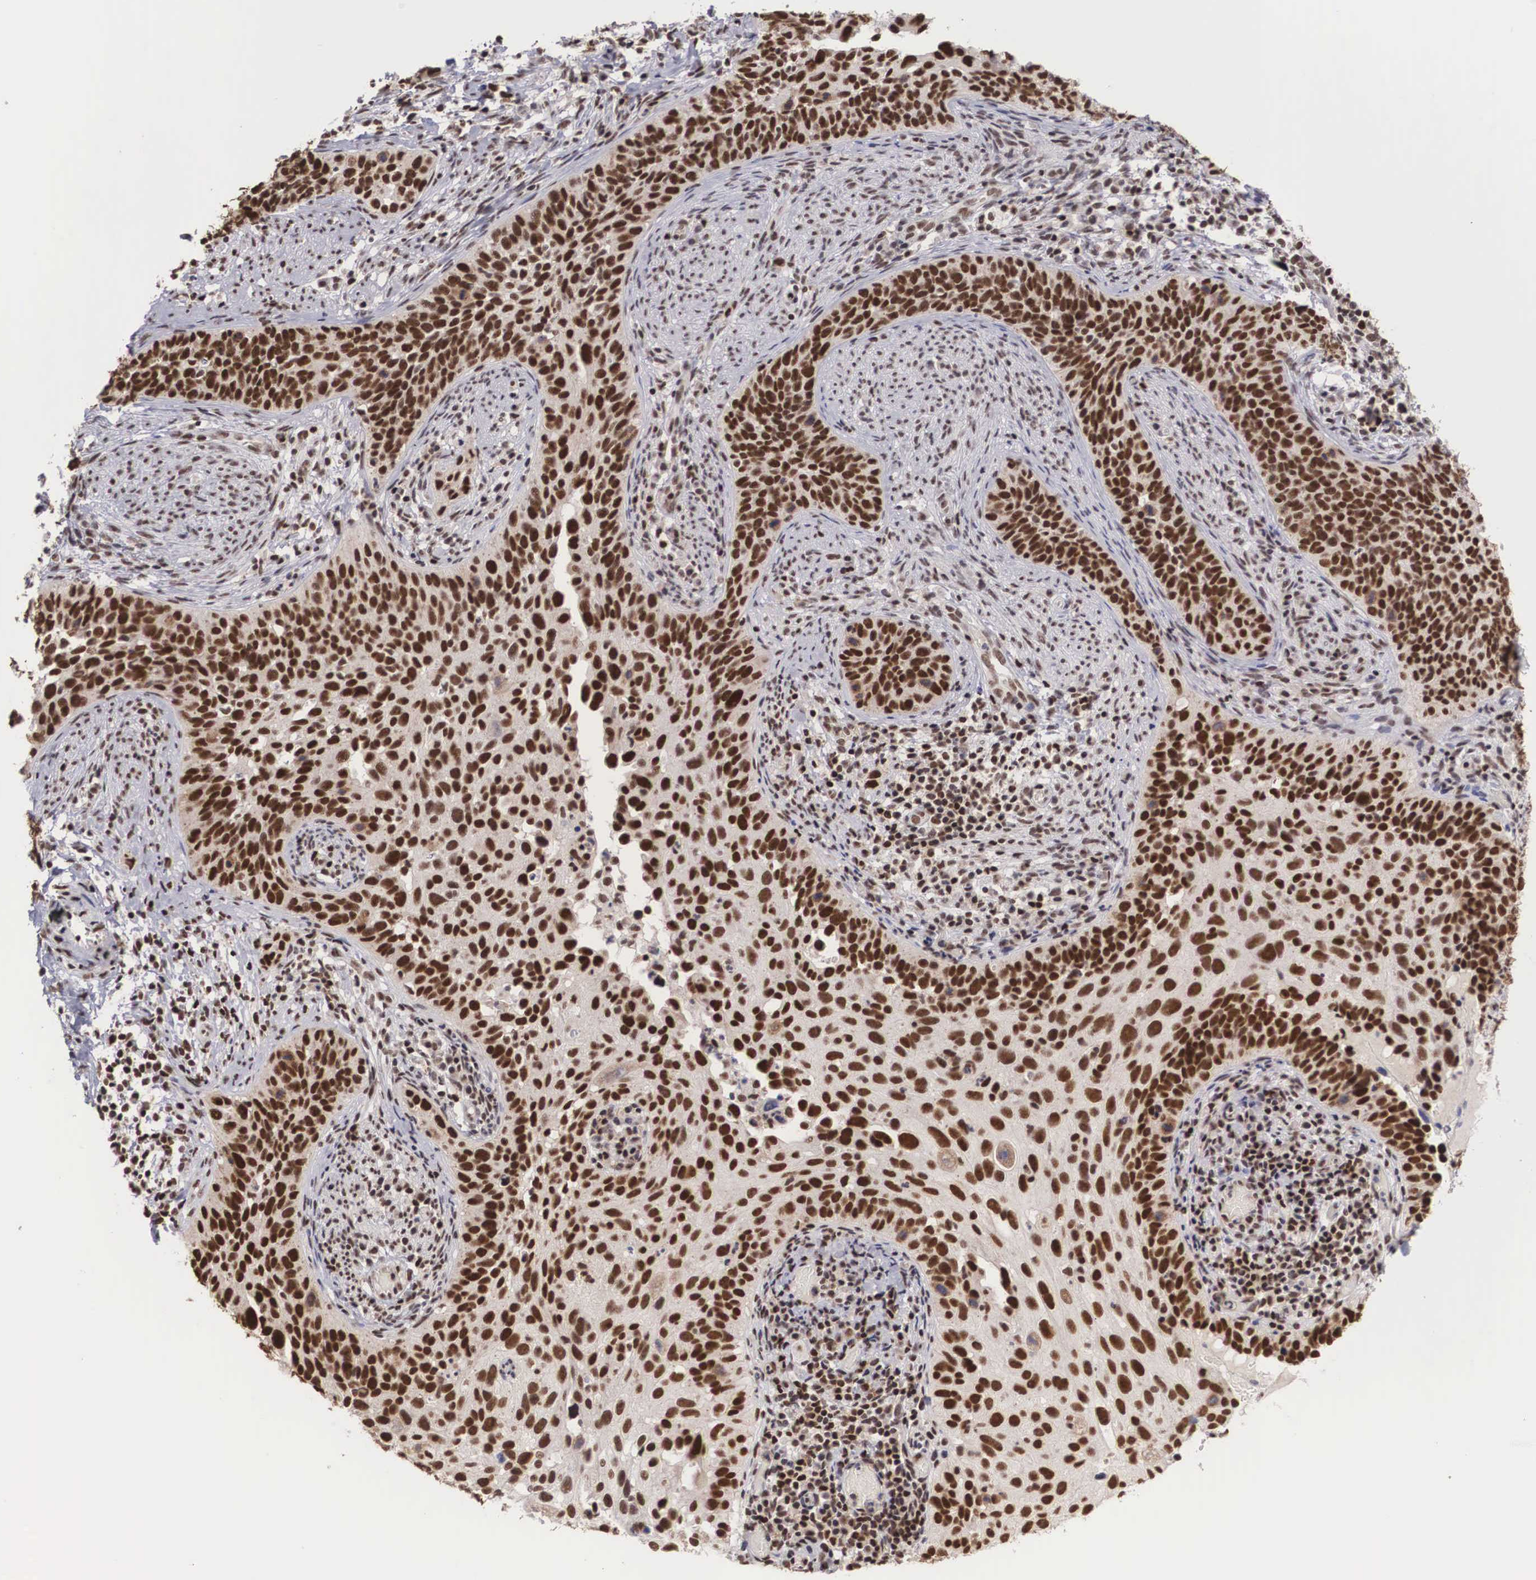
{"staining": {"intensity": "strong", "quantity": ">75%", "location": "nuclear"}, "tissue": "cervical cancer", "cell_type": "Tumor cells", "image_type": "cancer", "snomed": [{"axis": "morphology", "description": "Squamous cell carcinoma, NOS"}, {"axis": "topography", "description": "Cervix"}], "caption": "Immunohistochemistry (IHC) histopathology image of neoplastic tissue: cervical cancer stained using IHC reveals high levels of strong protein expression localized specifically in the nuclear of tumor cells, appearing as a nuclear brown color.", "gene": "HTATSF1", "patient": {"sex": "female", "age": 31}}